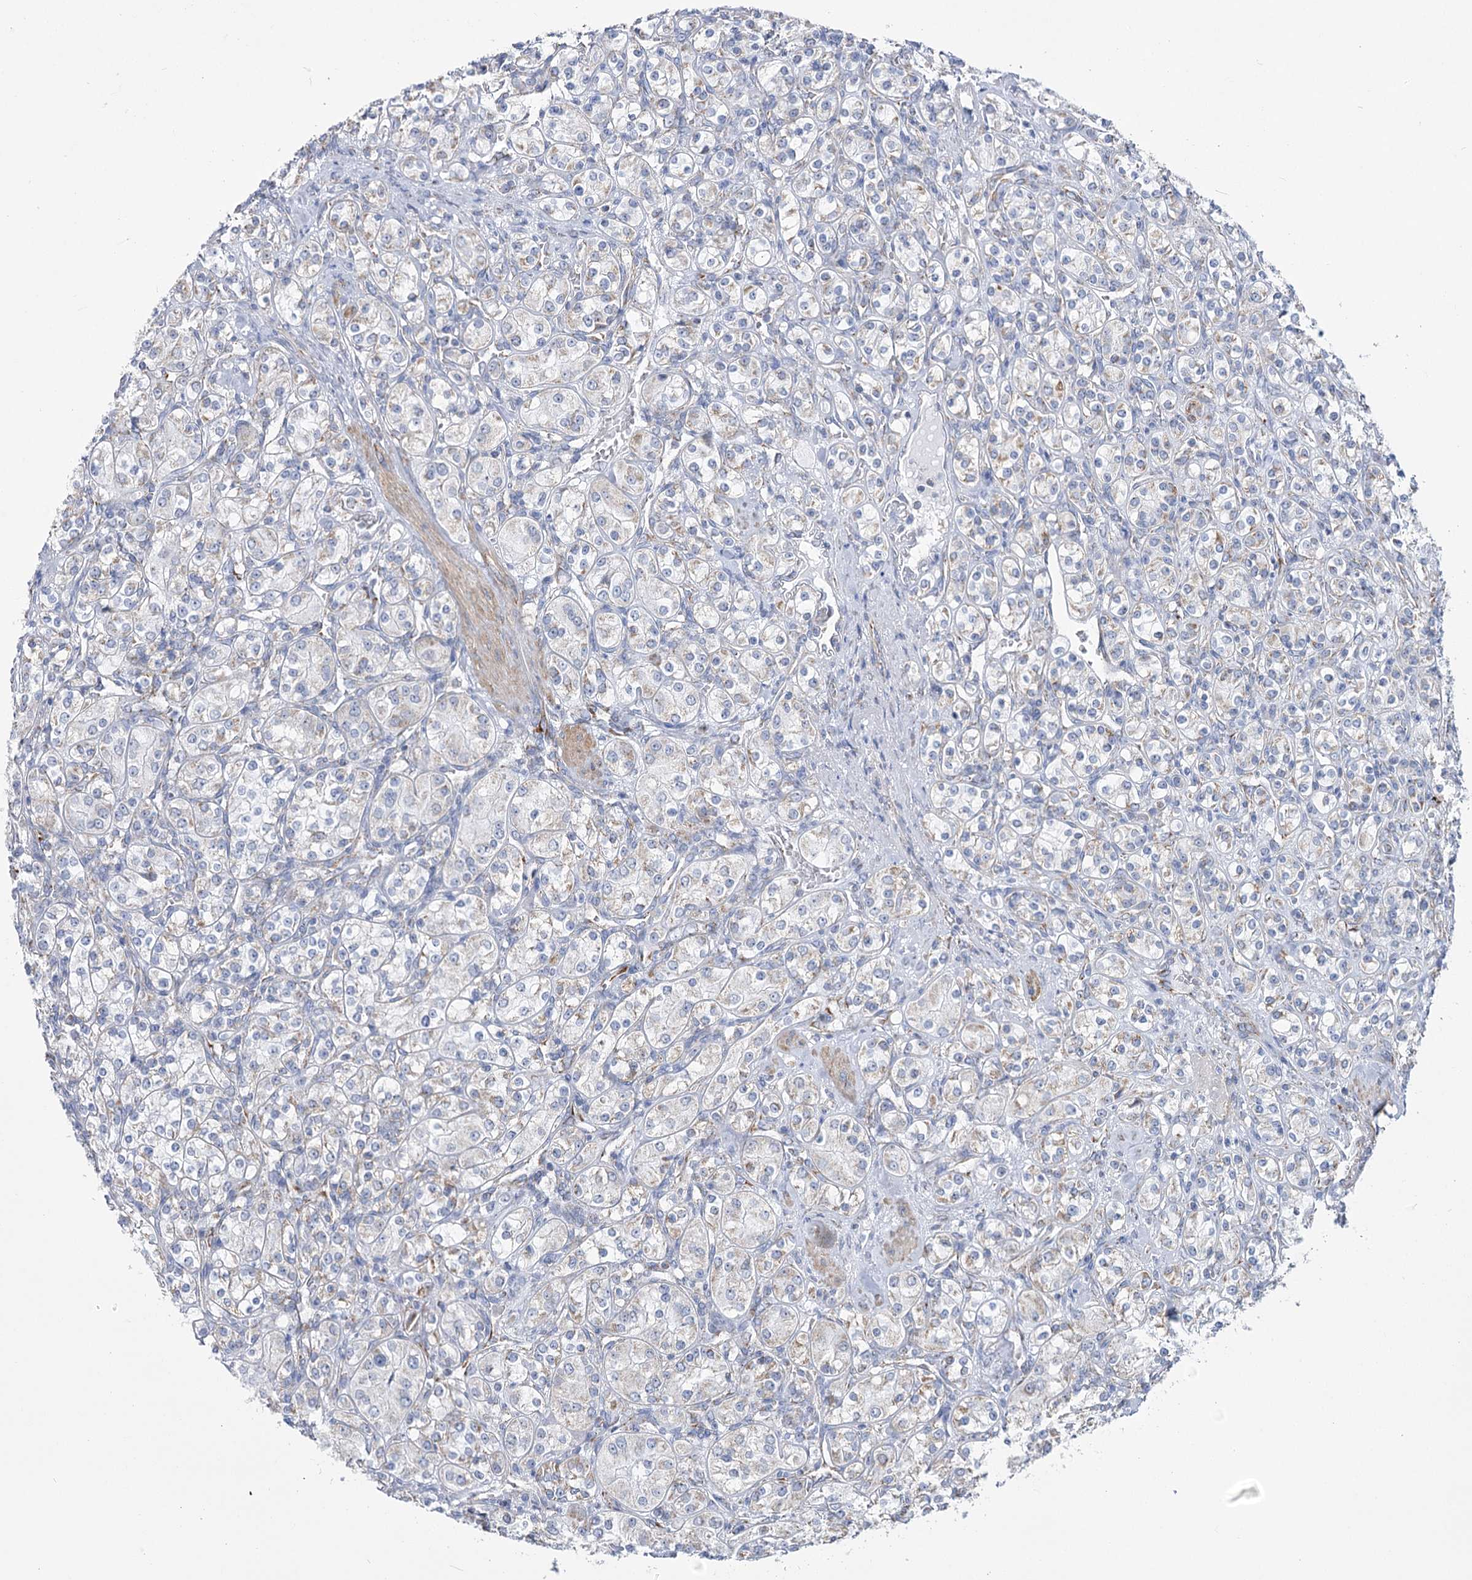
{"staining": {"intensity": "weak", "quantity": "<25%", "location": "cytoplasmic/membranous"}, "tissue": "renal cancer", "cell_type": "Tumor cells", "image_type": "cancer", "snomed": [{"axis": "morphology", "description": "Adenocarcinoma, NOS"}, {"axis": "topography", "description": "Kidney"}], "caption": "A photomicrograph of human renal adenocarcinoma is negative for staining in tumor cells. (Brightfield microscopy of DAB (3,3'-diaminobenzidine) IHC at high magnification).", "gene": "PDHB", "patient": {"sex": "male", "age": 77}}